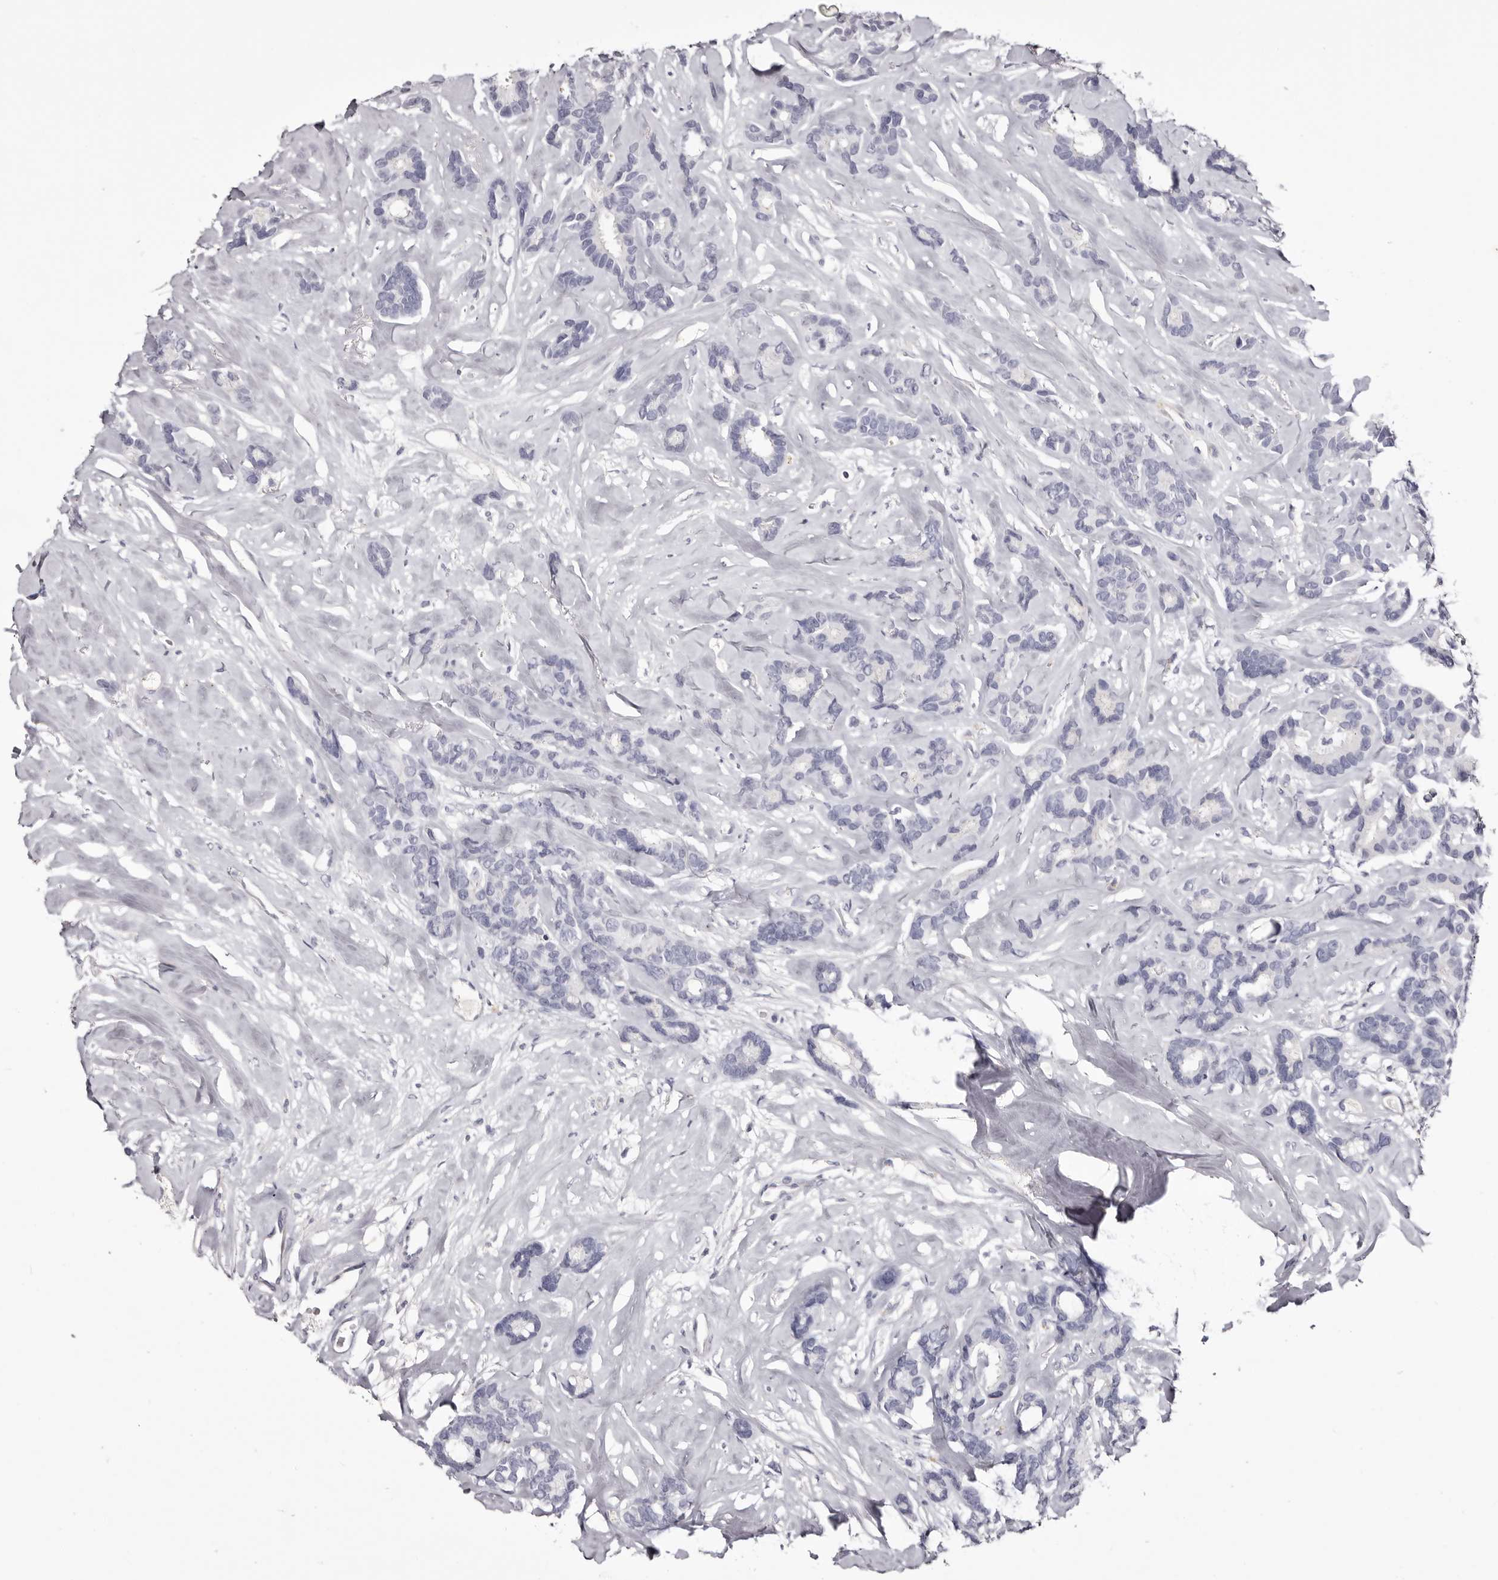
{"staining": {"intensity": "negative", "quantity": "none", "location": "none"}, "tissue": "breast cancer", "cell_type": "Tumor cells", "image_type": "cancer", "snomed": [{"axis": "morphology", "description": "Duct carcinoma"}, {"axis": "topography", "description": "Breast"}], "caption": "This photomicrograph is of breast cancer (invasive ductal carcinoma) stained with IHC to label a protein in brown with the nuclei are counter-stained blue. There is no expression in tumor cells.", "gene": "CA6", "patient": {"sex": "female", "age": 87}}